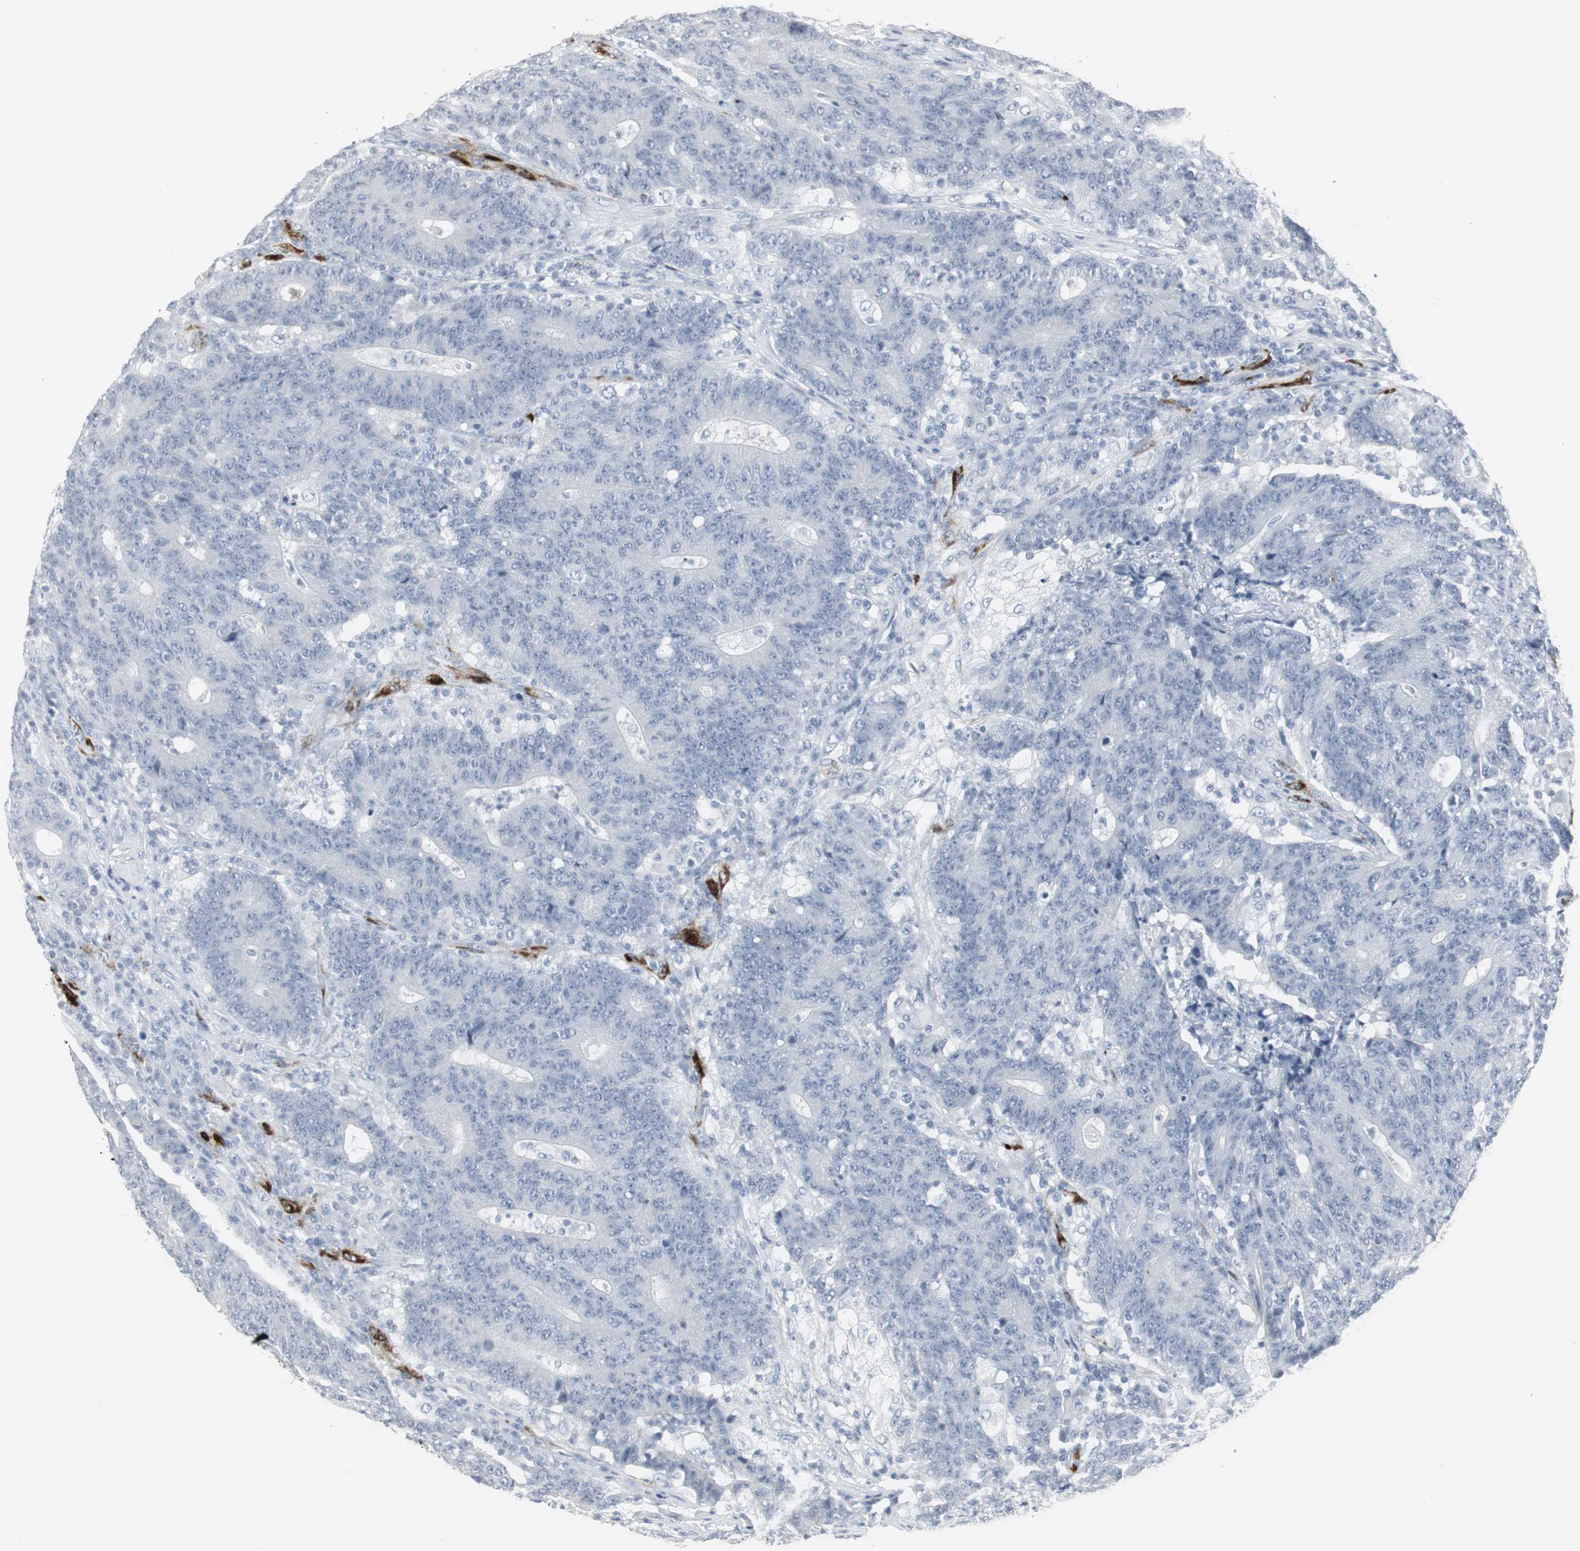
{"staining": {"intensity": "negative", "quantity": "none", "location": "none"}, "tissue": "colorectal cancer", "cell_type": "Tumor cells", "image_type": "cancer", "snomed": [{"axis": "morphology", "description": "Normal tissue, NOS"}, {"axis": "morphology", "description": "Adenocarcinoma, NOS"}, {"axis": "topography", "description": "Colon"}], "caption": "DAB immunohistochemical staining of colorectal cancer displays no significant positivity in tumor cells.", "gene": "PPP1R14A", "patient": {"sex": "female", "age": 75}}